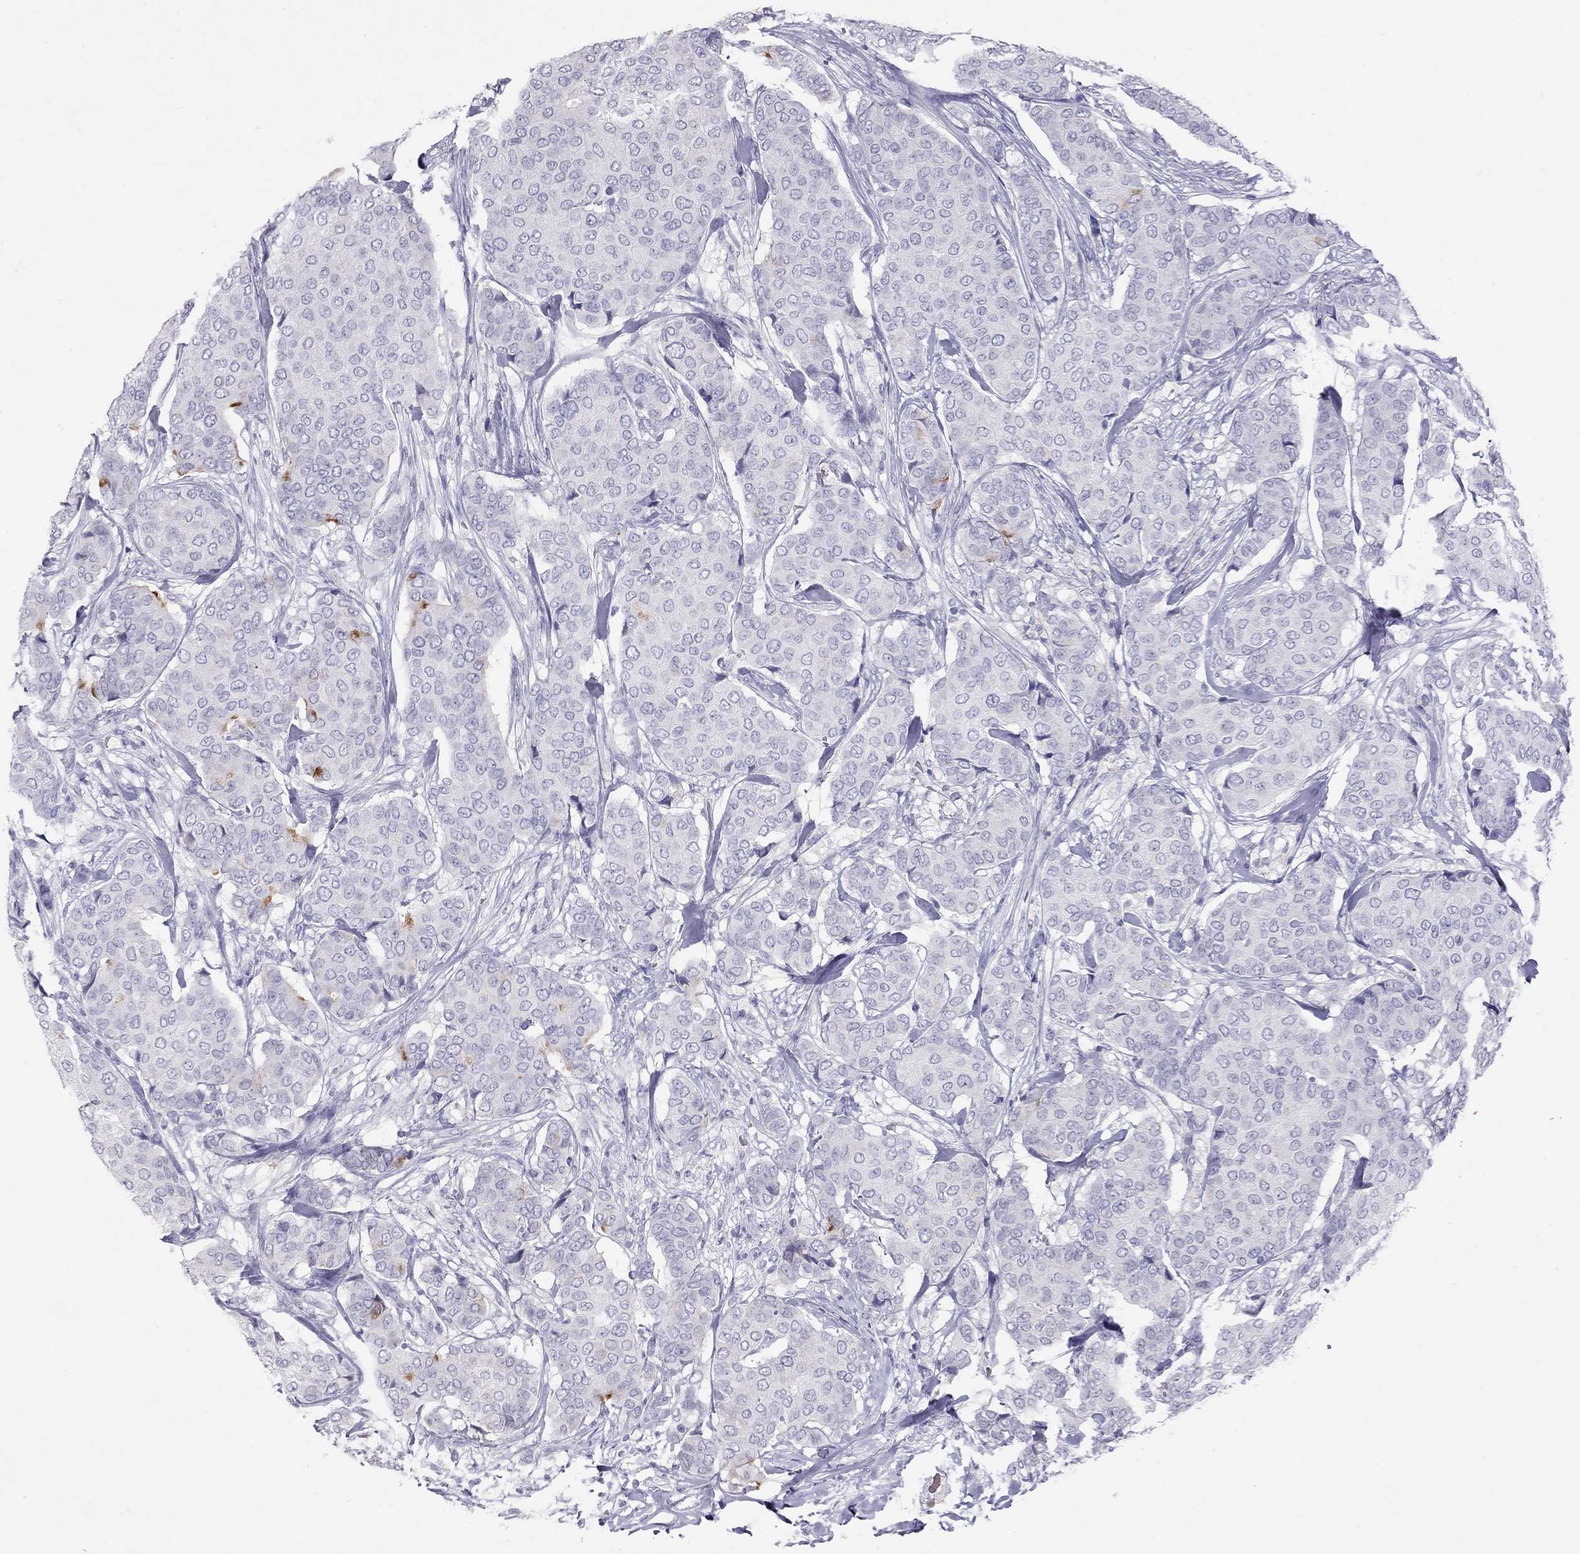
{"staining": {"intensity": "negative", "quantity": "none", "location": "none"}, "tissue": "breast cancer", "cell_type": "Tumor cells", "image_type": "cancer", "snomed": [{"axis": "morphology", "description": "Duct carcinoma"}, {"axis": "topography", "description": "Breast"}], "caption": "This micrograph is of breast cancer stained with IHC to label a protein in brown with the nuclei are counter-stained blue. There is no expression in tumor cells.", "gene": "MUC16", "patient": {"sex": "female", "age": 75}}